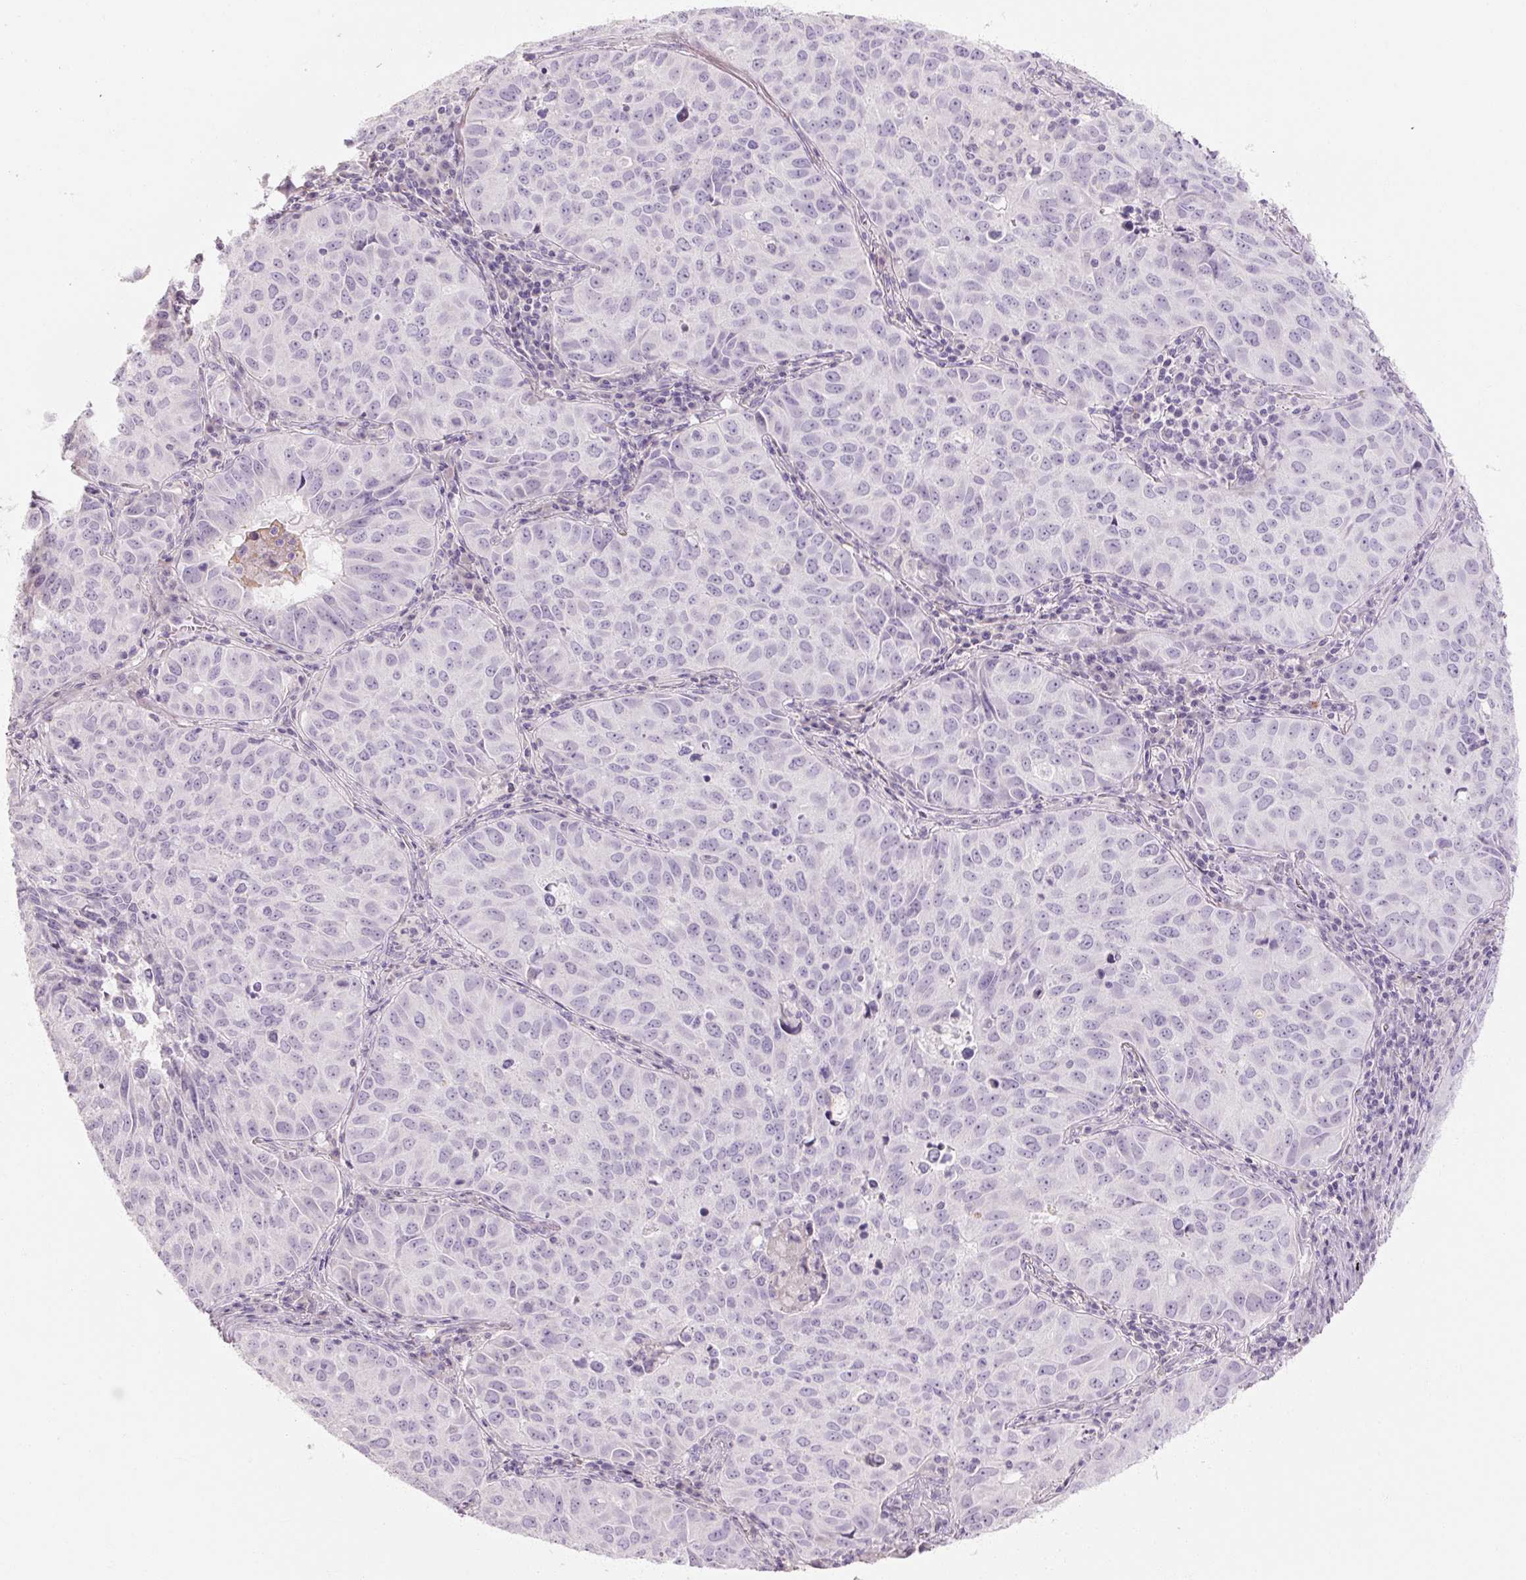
{"staining": {"intensity": "negative", "quantity": "none", "location": "none"}, "tissue": "lung cancer", "cell_type": "Tumor cells", "image_type": "cancer", "snomed": [{"axis": "morphology", "description": "Adenocarcinoma, NOS"}, {"axis": "topography", "description": "Lung"}], "caption": "Immunohistochemical staining of lung cancer exhibits no significant staining in tumor cells. Brightfield microscopy of IHC stained with DAB (3,3'-diaminobenzidine) (brown) and hematoxylin (blue), captured at high magnification.", "gene": "NFE2L3", "patient": {"sex": "female", "age": 50}}